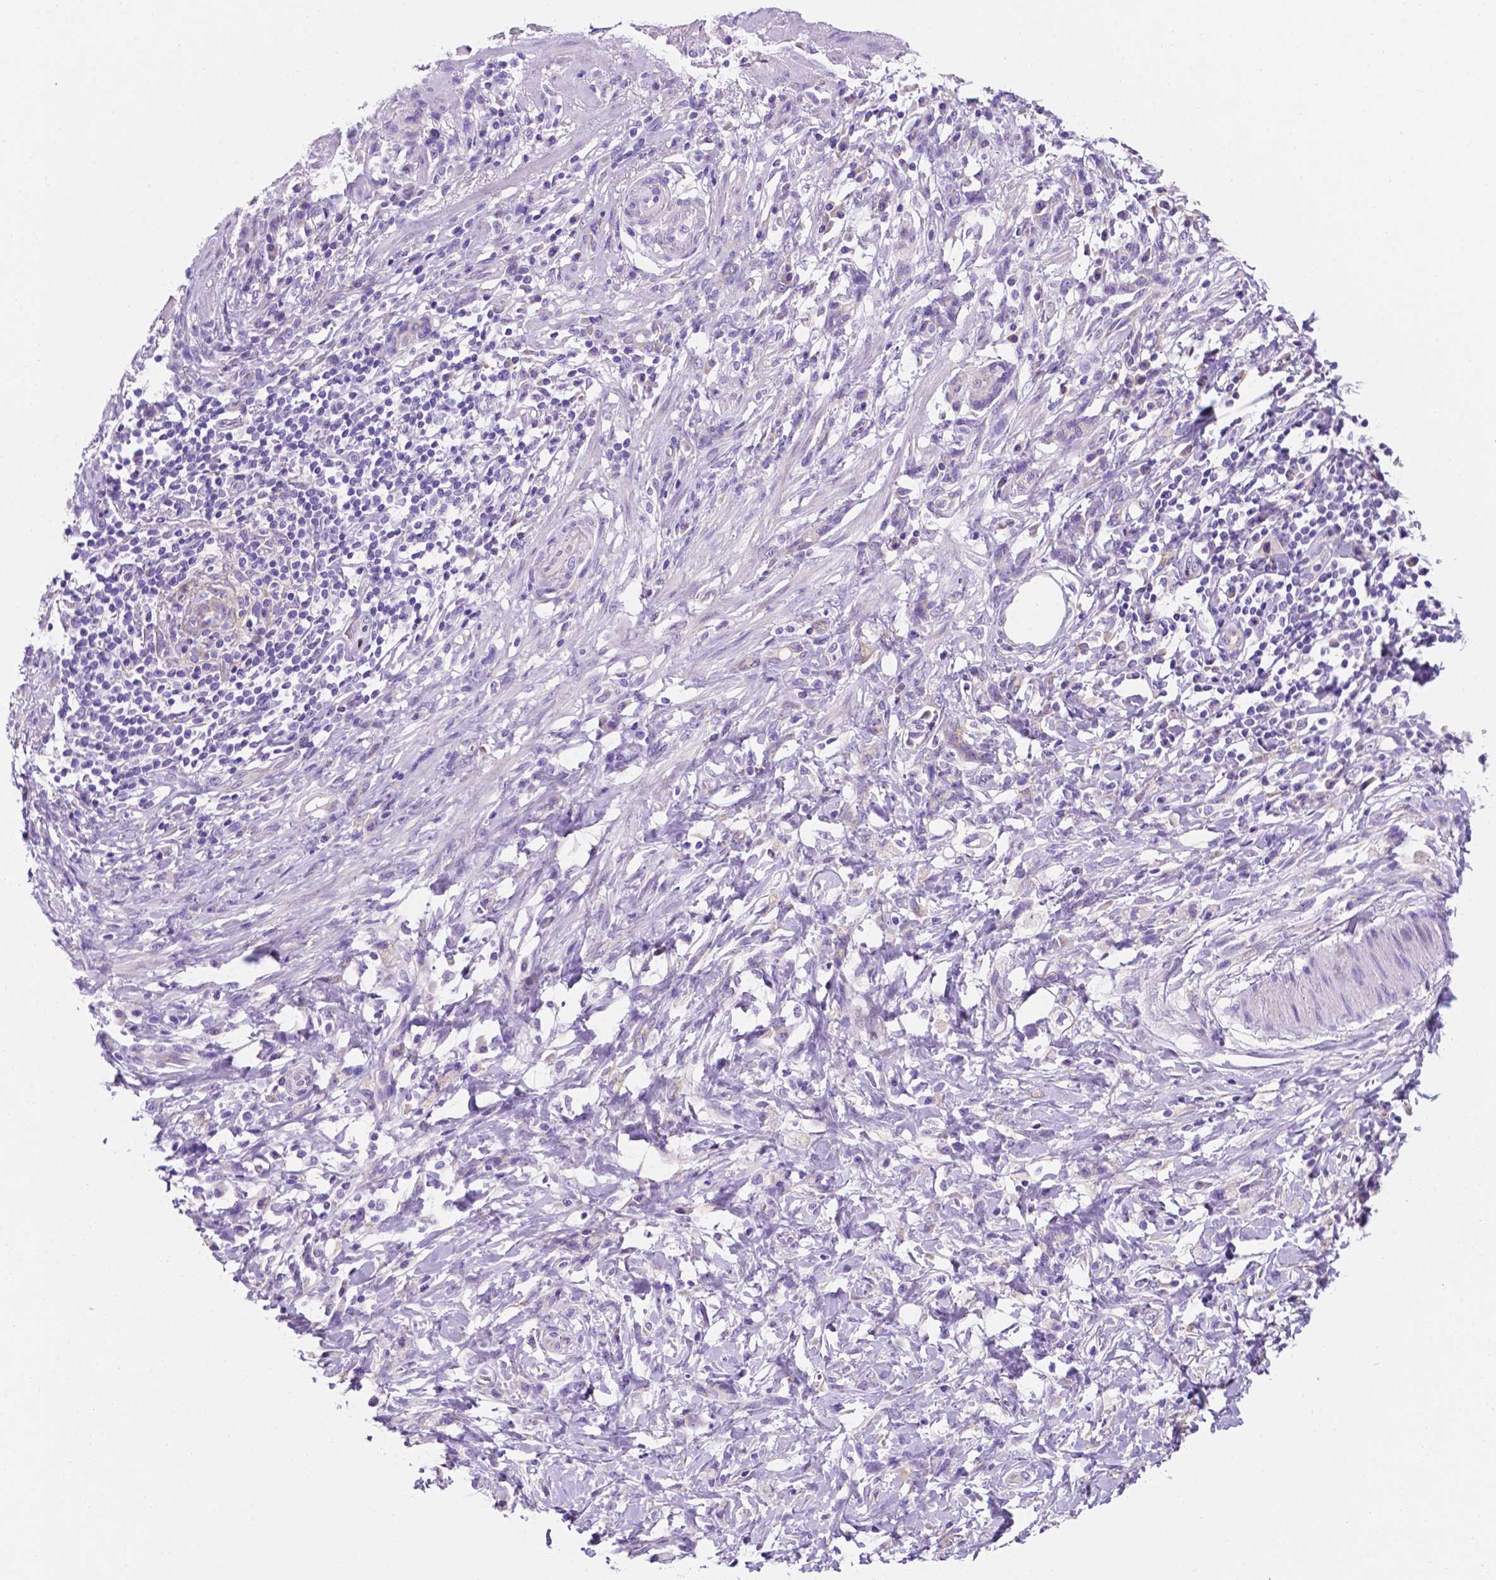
{"staining": {"intensity": "negative", "quantity": "none", "location": "none"}, "tissue": "stomach cancer", "cell_type": "Tumor cells", "image_type": "cancer", "snomed": [{"axis": "morphology", "description": "Adenocarcinoma, NOS"}, {"axis": "topography", "description": "Stomach"}], "caption": "Immunohistochemistry (IHC) image of neoplastic tissue: human stomach cancer (adenocarcinoma) stained with DAB demonstrates no significant protein positivity in tumor cells.", "gene": "CEACAM7", "patient": {"sex": "female", "age": 84}}